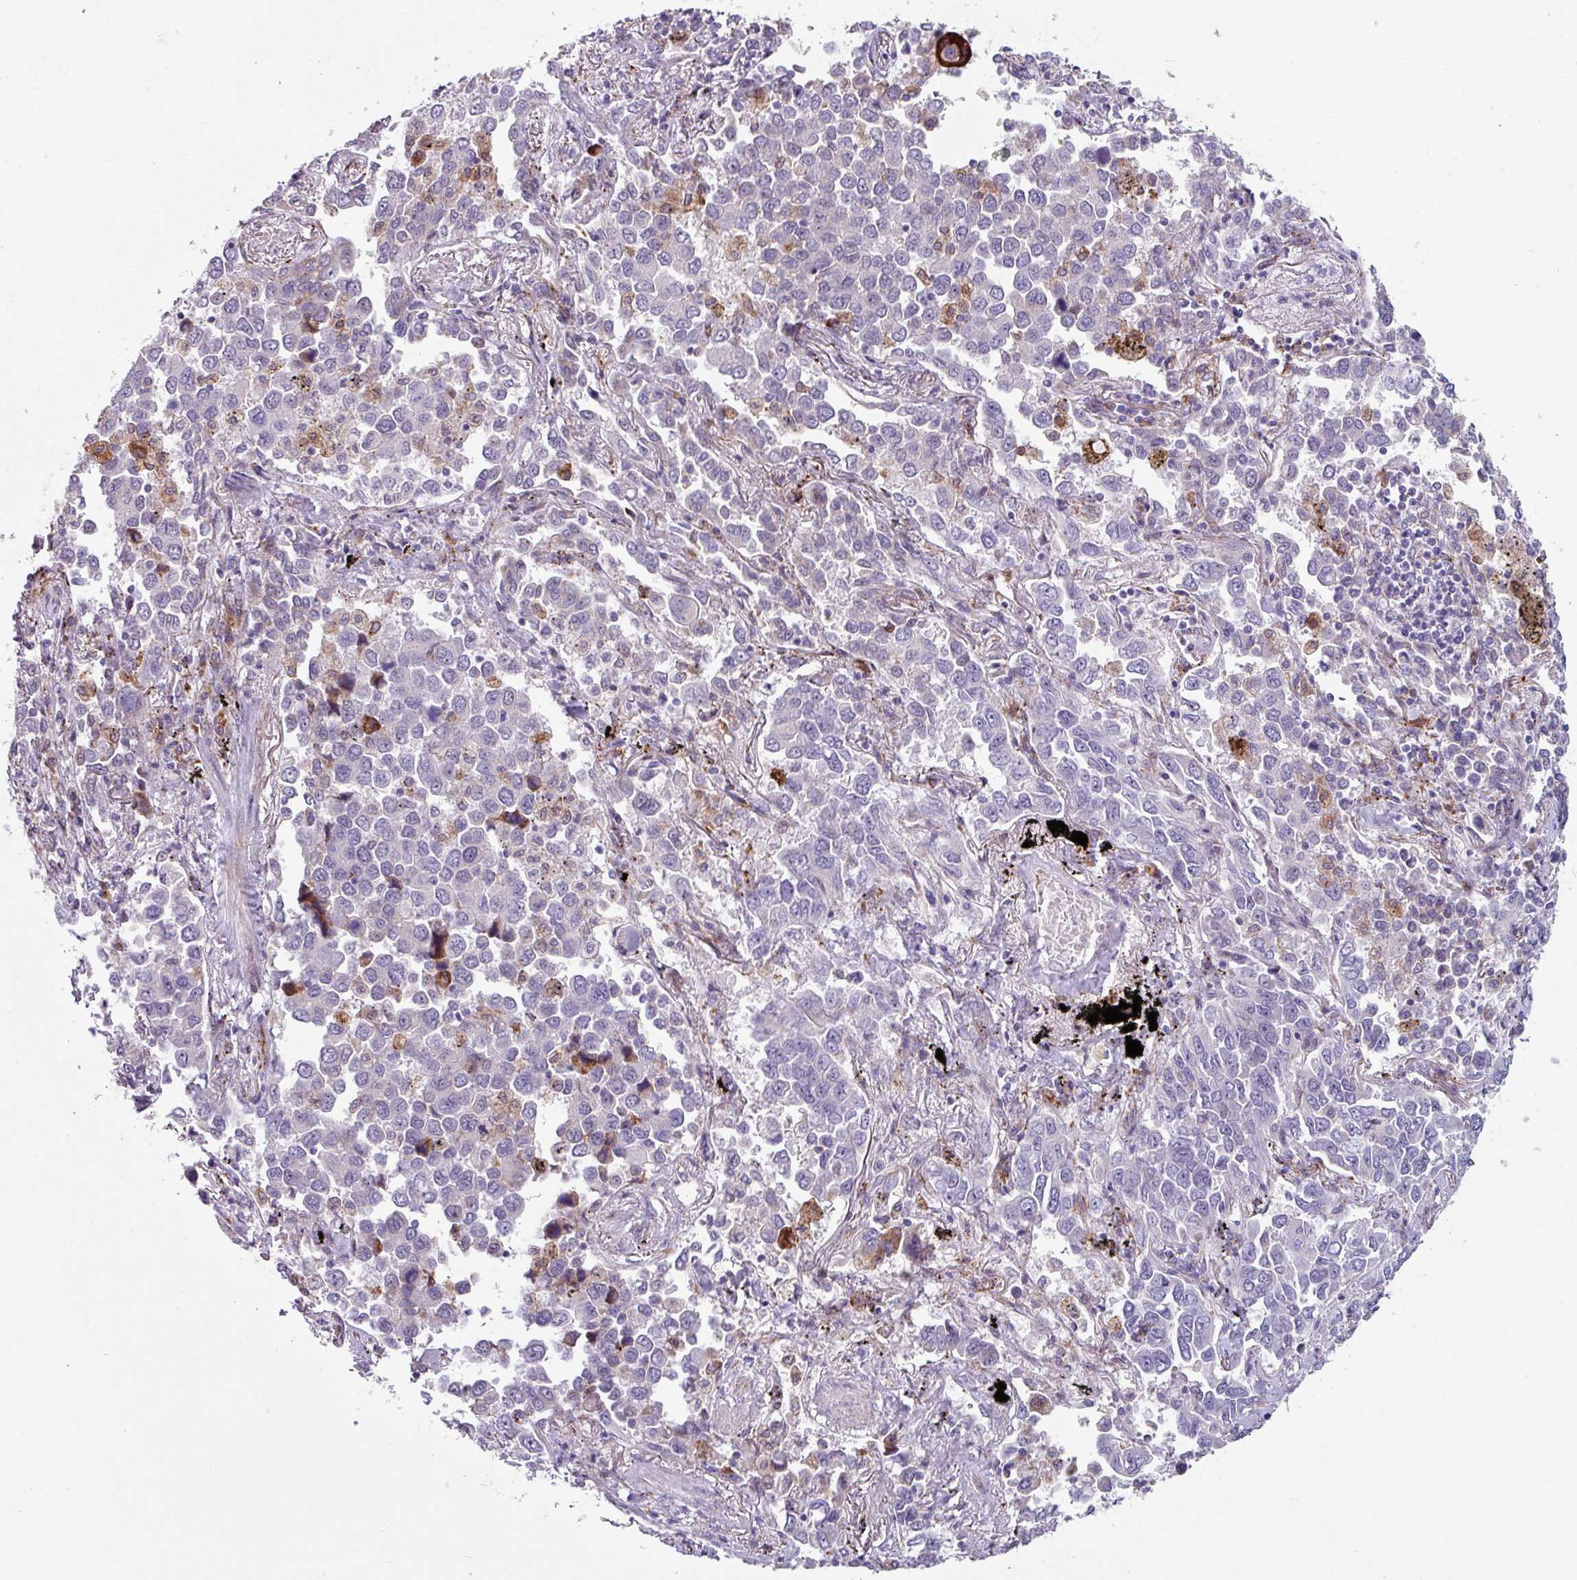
{"staining": {"intensity": "negative", "quantity": "none", "location": "none"}, "tissue": "lung cancer", "cell_type": "Tumor cells", "image_type": "cancer", "snomed": [{"axis": "morphology", "description": "Adenocarcinoma, NOS"}, {"axis": "topography", "description": "Lung"}], "caption": "Tumor cells show no significant positivity in lung cancer.", "gene": "BMS1", "patient": {"sex": "male", "age": 67}}